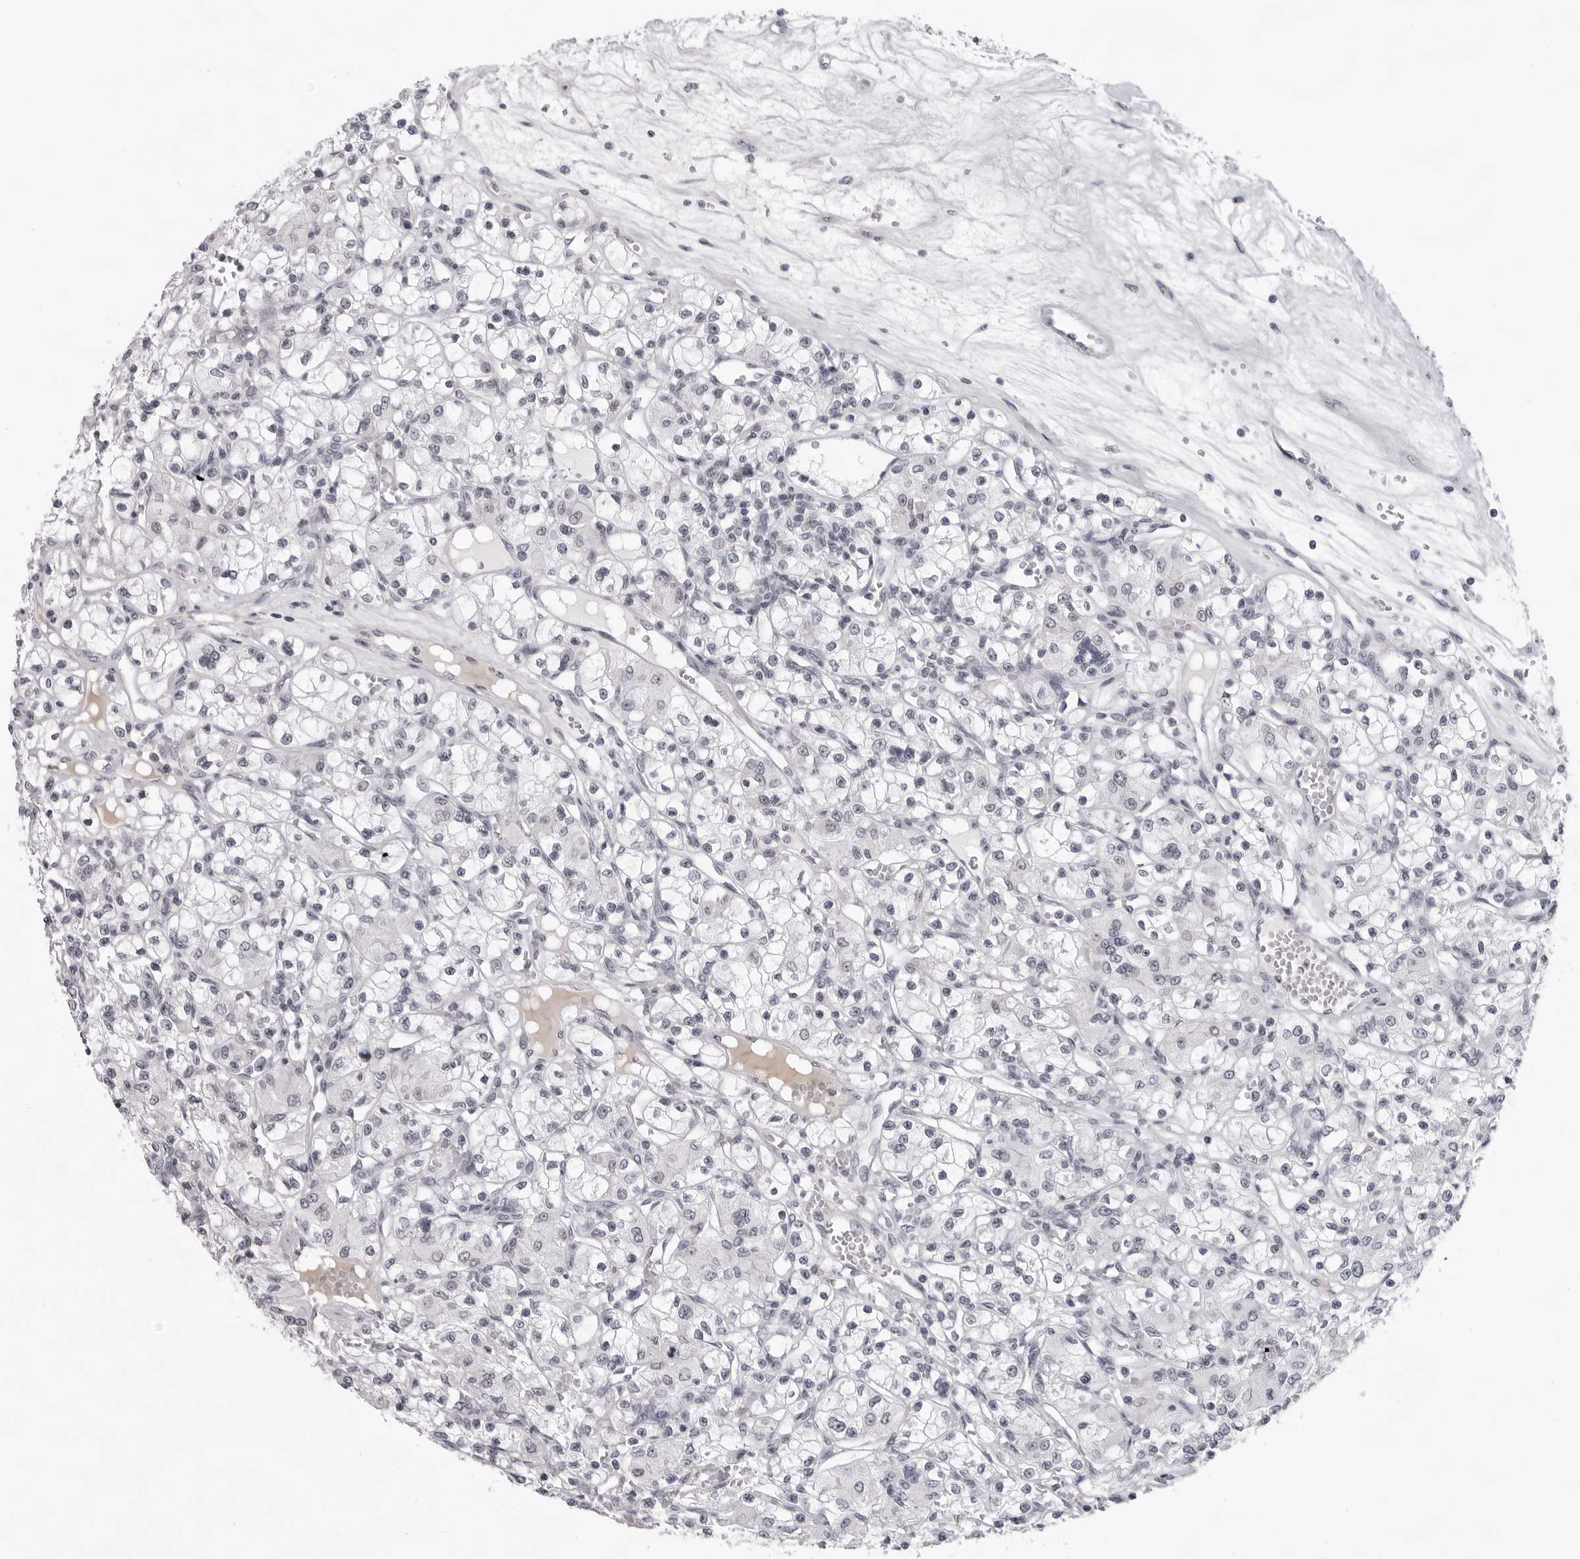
{"staining": {"intensity": "negative", "quantity": "none", "location": "none"}, "tissue": "renal cancer", "cell_type": "Tumor cells", "image_type": "cancer", "snomed": [{"axis": "morphology", "description": "Adenocarcinoma, NOS"}, {"axis": "topography", "description": "Kidney"}], "caption": "The immunohistochemistry image has no significant staining in tumor cells of renal adenocarcinoma tissue. (Immunohistochemistry (ihc), brightfield microscopy, high magnification).", "gene": "EXOSC10", "patient": {"sex": "female", "age": 59}}